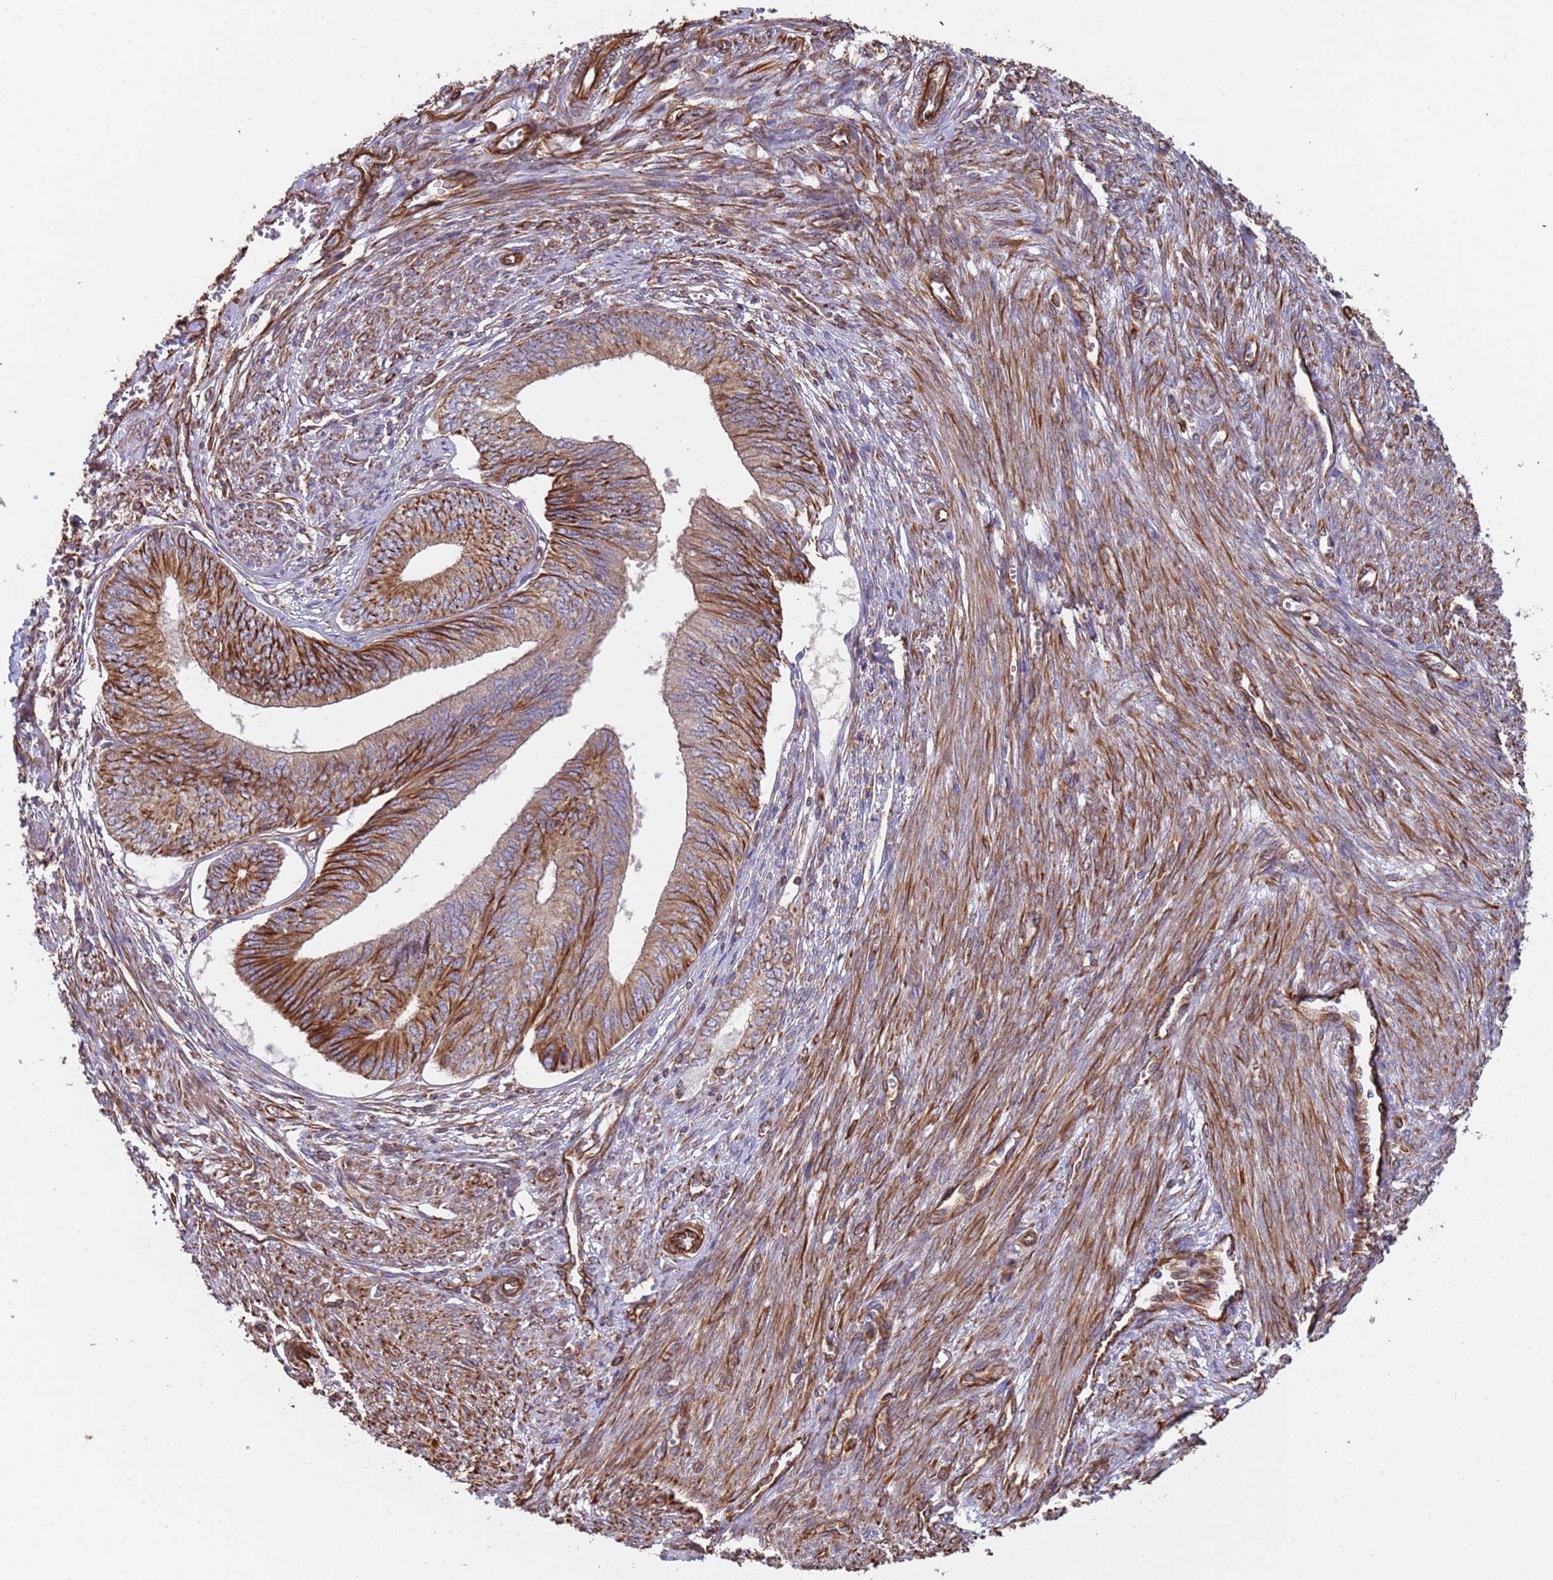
{"staining": {"intensity": "moderate", "quantity": ">75%", "location": "cytoplasmic/membranous"}, "tissue": "endometrial cancer", "cell_type": "Tumor cells", "image_type": "cancer", "snomed": [{"axis": "morphology", "description": "Adenocarcinoma, NOS"}, {"axis": "topography", "description": "Endometrium"}], "caption": "Endometrial adenocarcinoma stained with a protein marker demonstrates moderate staining in tumor cells.", "gene": "NUDT12", "patient": {"sex": "female", "age": 68}}